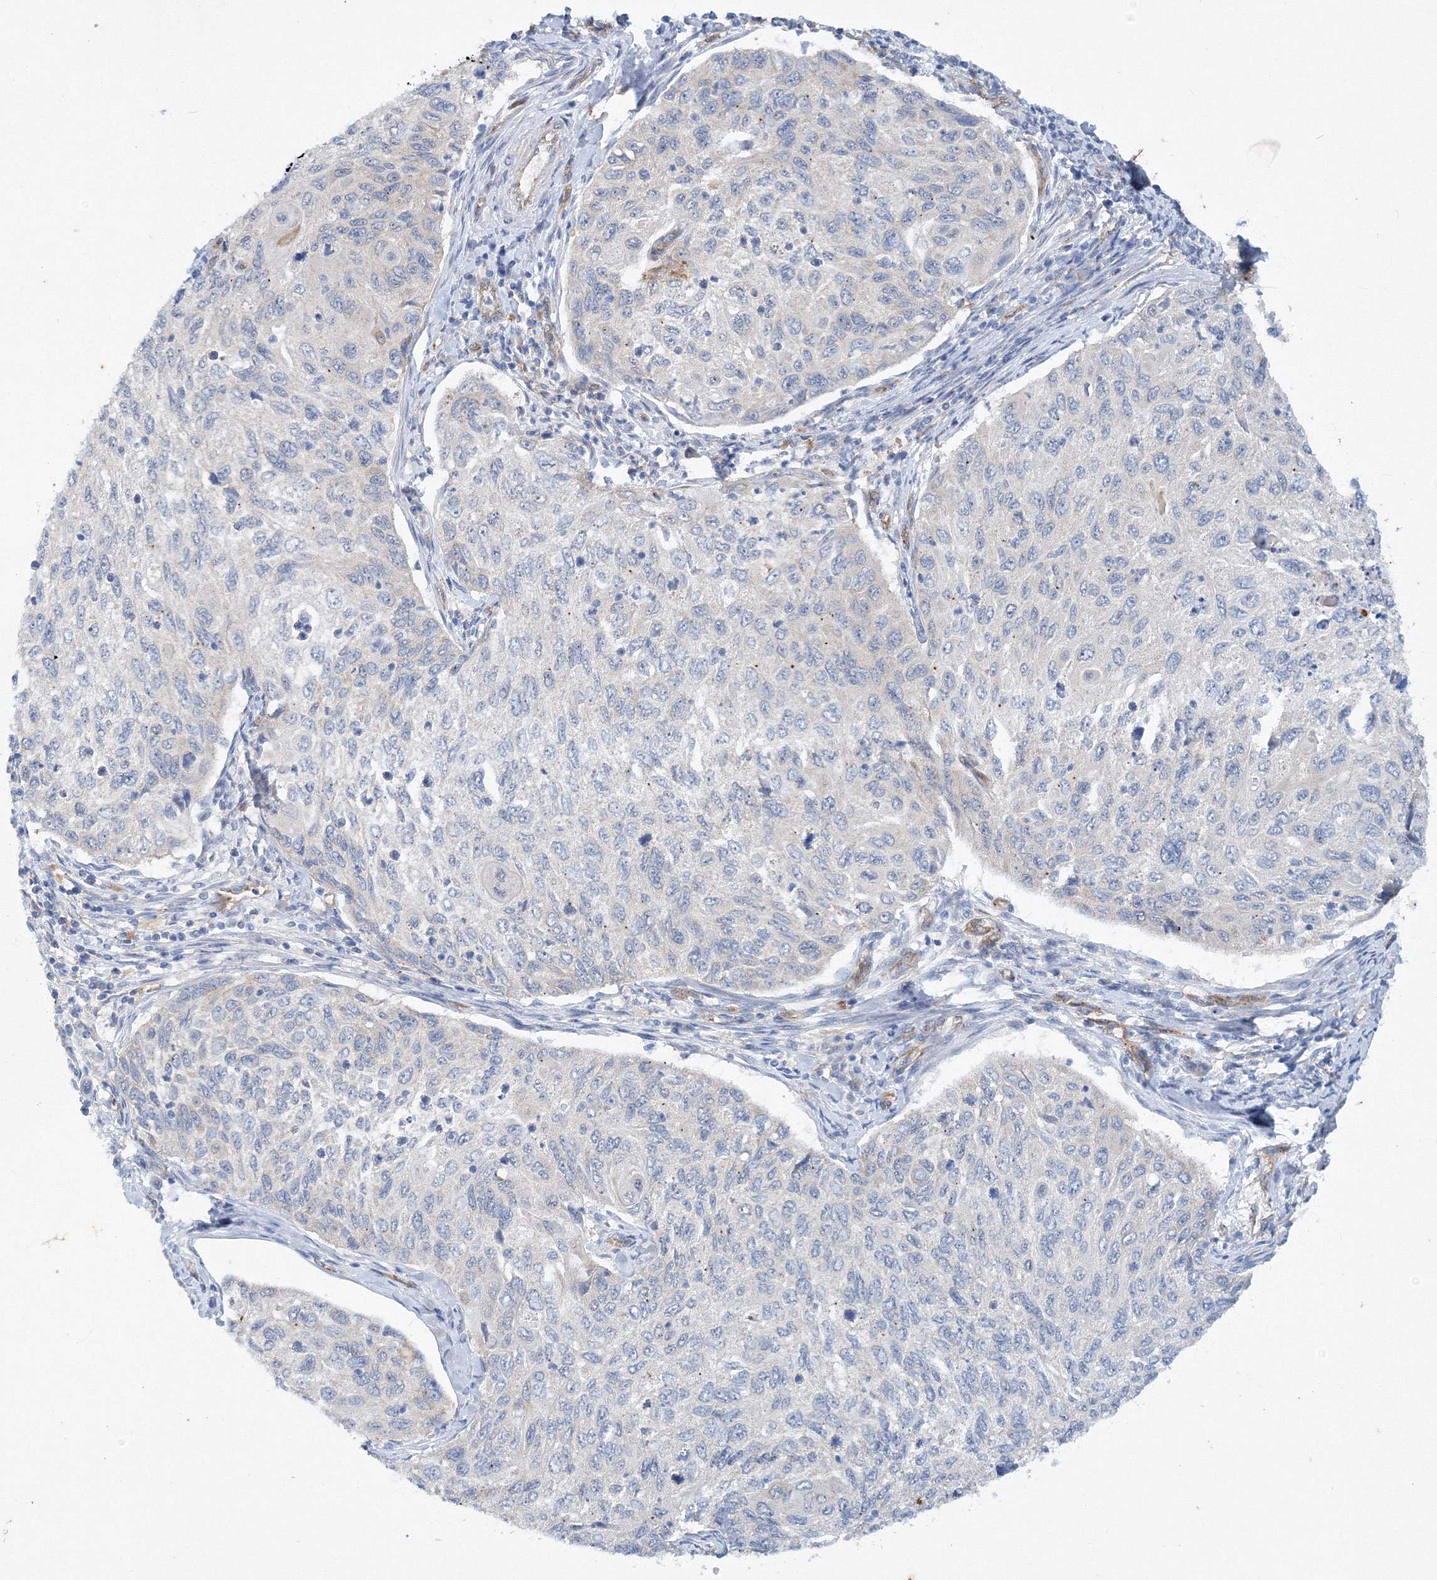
{"staining": {"intensity": "negative", "quantity": "none", "location": "none"}, "tissue": "cervical cancer", "cell_type": "Tumor cells", "image_type": "cancer", "snomed": [{"axis": "morphology", "description": "Squamous cell carcinoma, NOS"}, {"axis": "topography", "description": "Cervix"}], "caption": "Immunohistochemical staining of cervical squamous cell carcinoma reveals no significant positivity in tumor cells.", "gene": "TANC1", "patient": {"sex": "female", "age": 70}}